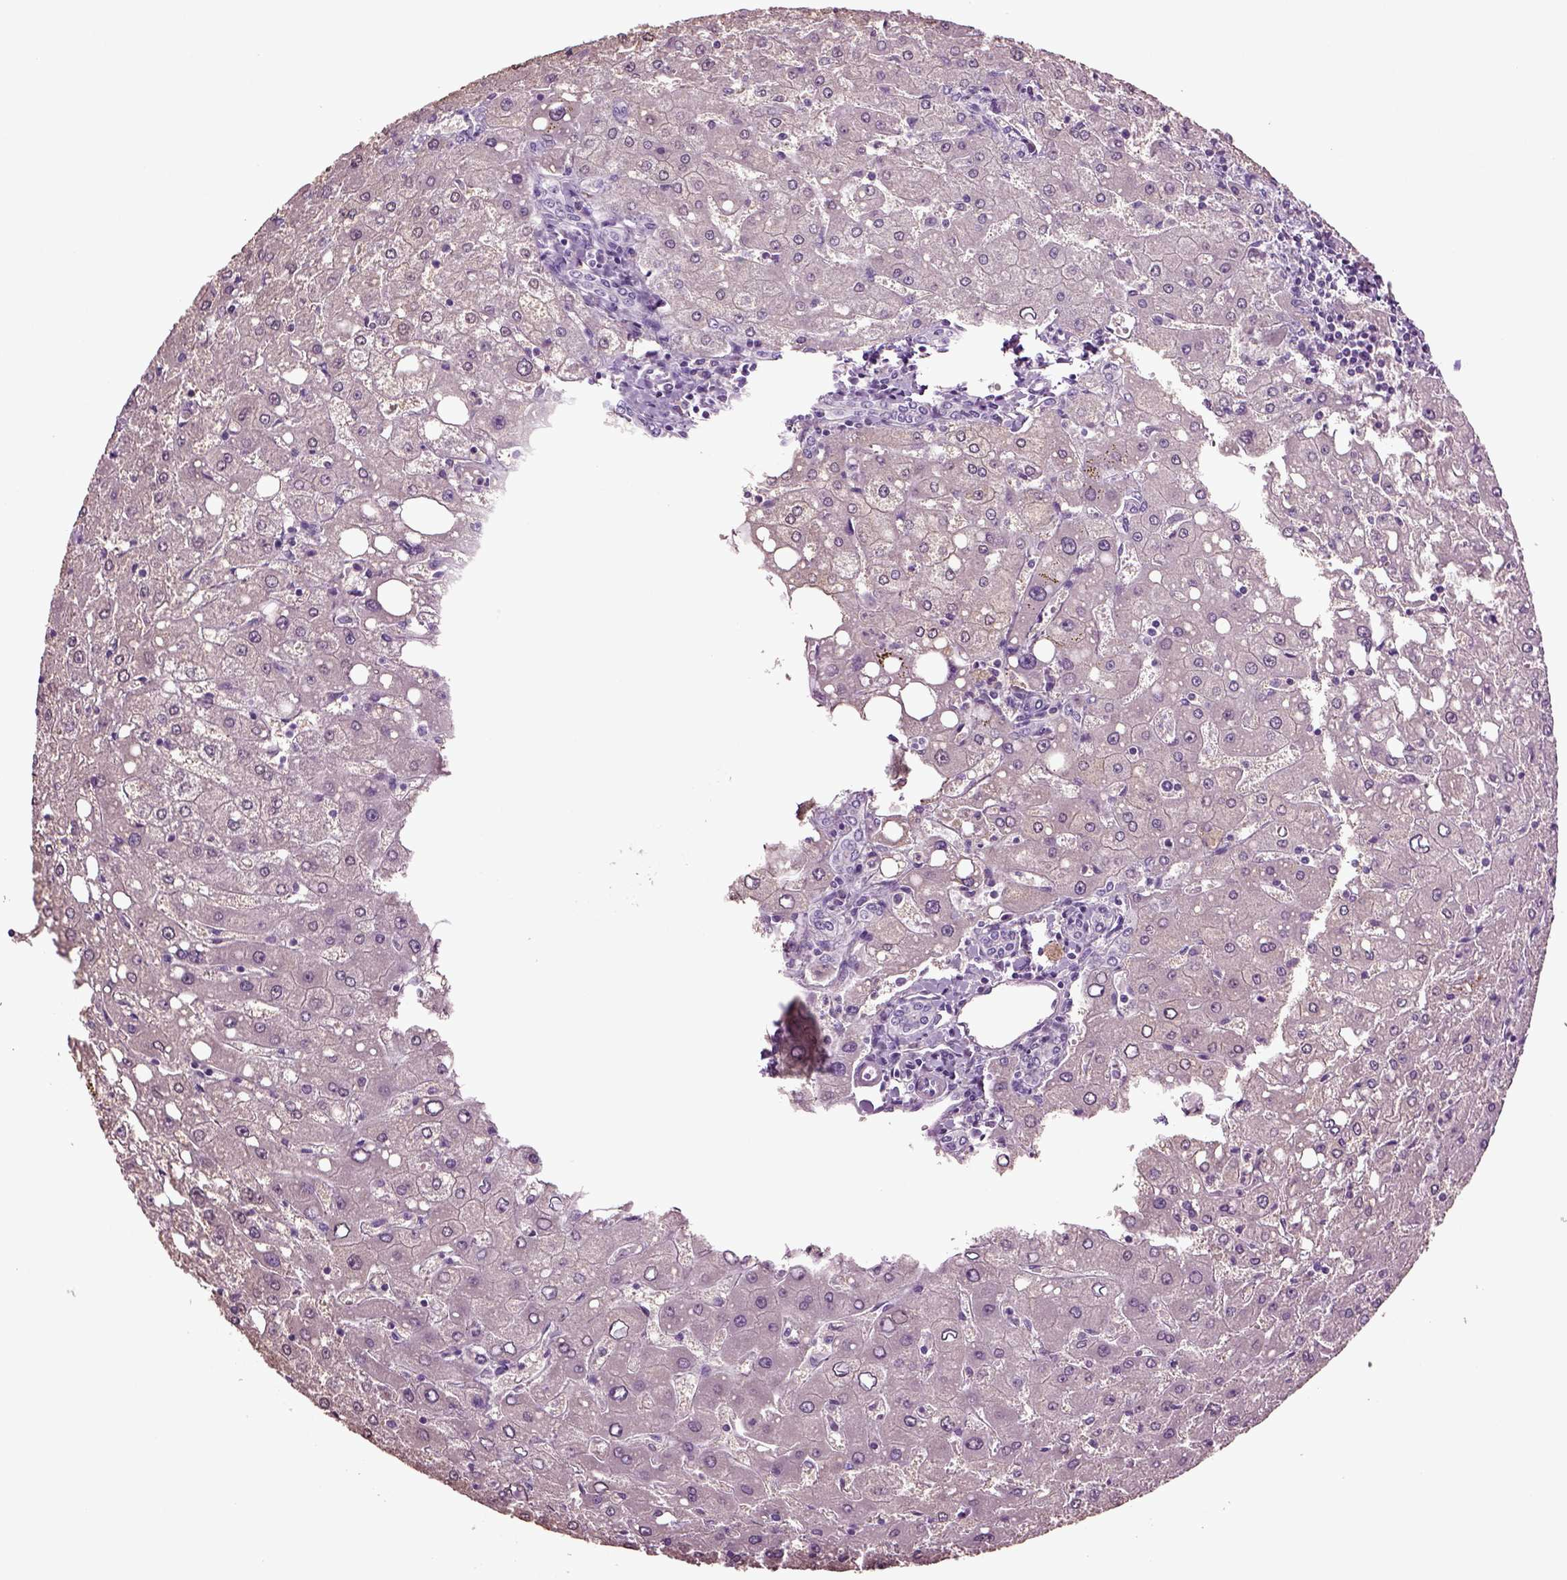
{"staining": {"intensity": "negative", "quantity": "none", "location": "none"}, "tissue": "liver", "cell_type": "Cholangiocytes", "image_type": "normal", "snomed": [{"axis": "morphology", "description": "Normal tissue, NOS"}, {"axis": "topography", "description": "Liver"}], "caption": "Cholangiocytes are negative for protein expression in benign human liver. (DAB (3,3'-diaminobenzidine) immunohistochemistry (IHC) with hematoxylin counter stain).", "gene": "FGF11", "patient": {"sex": "female", "age": 53}}